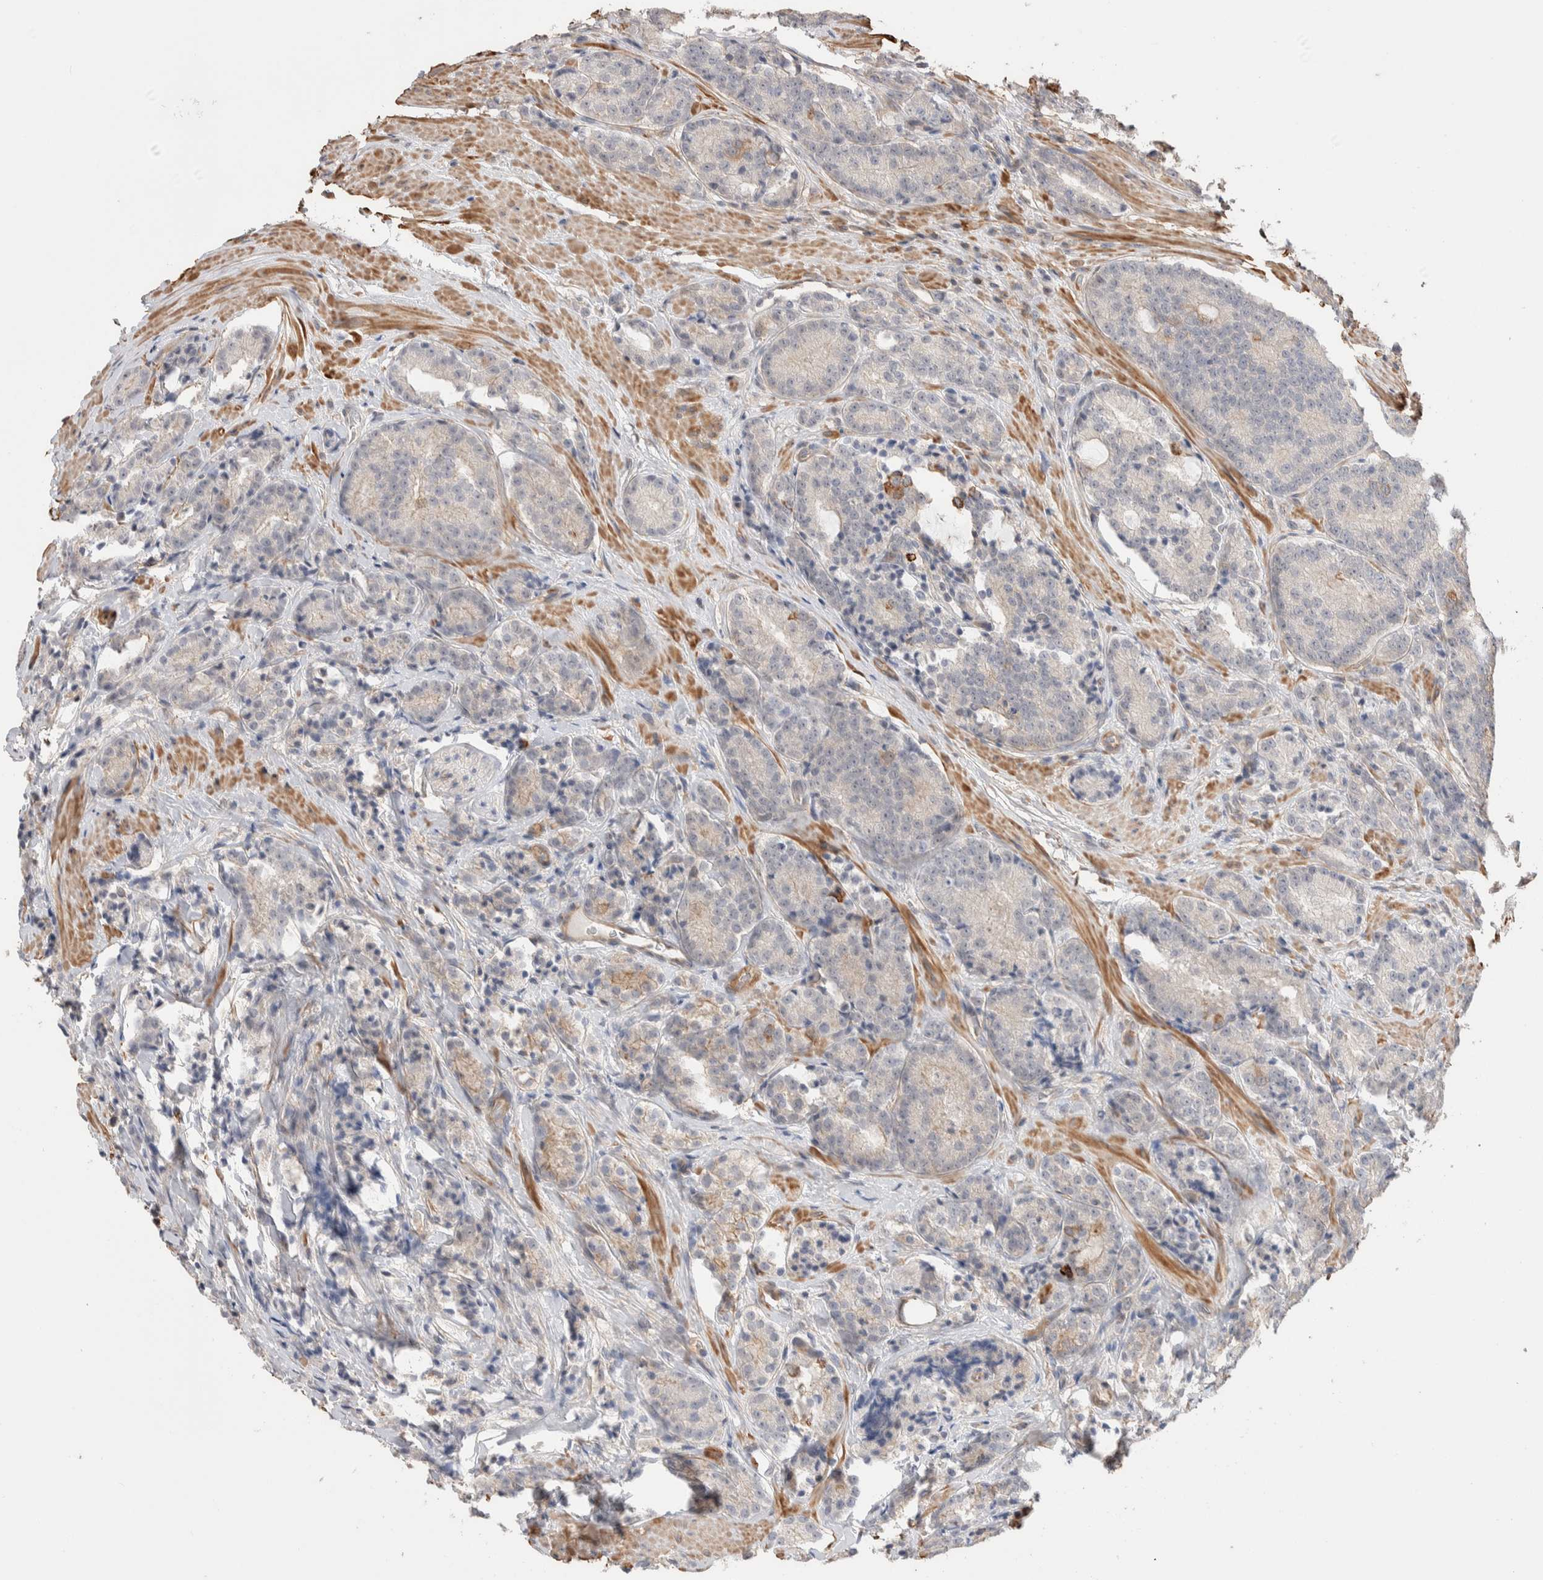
{"staining": {"intensity": "negative", "quantity": "none", "location": "none"}, "tissue": "prostate cancer", "cell_type": "Tumor cells", "image_type": "cancer", "snomed": [{"axis": "morphology", "description": "Adenocarcinoma, High grade"}, {"axis": "topography", "description": "Prostate"}], "caption": "Tumor cells are negative for protein expression in human prostate high-grade adenocarcinoma.", "gene": "ZNF704", "patient": {"sex": "male", "age": 61}}